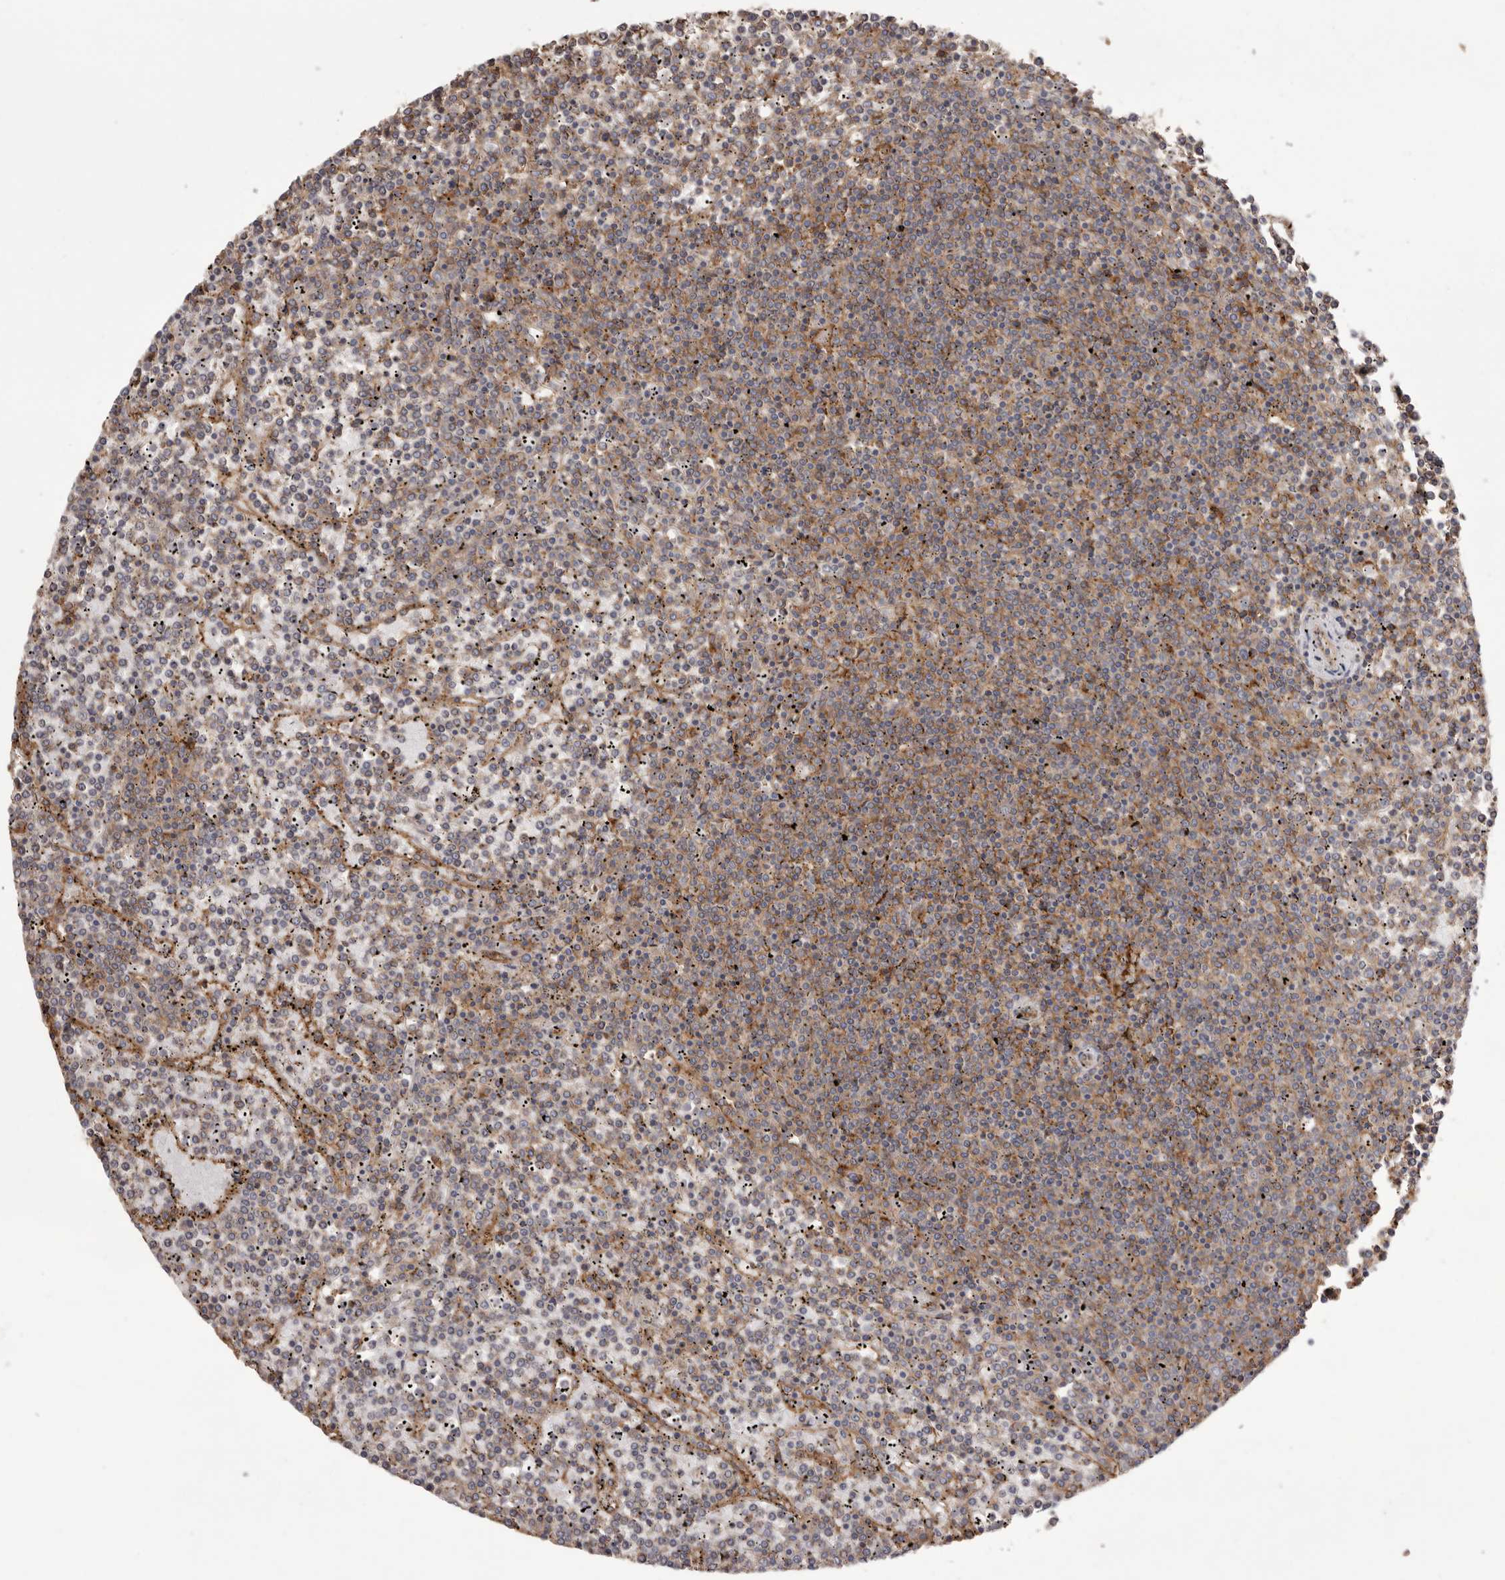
{"staining": {"intensity": "weak", "quantity": "<25%", "location": "cytoplasmic/membranous"}, "tissue": "lymphoma", "cell_type": "Tumor cells", "image_type": "cancer", "snomed": [{"axis": "morphology", "description": "Malignant lymphoma, non-Hodgkin's type, Low grade"}, {"axis": "topography", "description": "Spleen"}], "caption": "Immunohistochemistry (IHC) of human low-grade malignant lymphoma, non-Hodgkin's type demonstrates no positivity in tumor cells.", "gene": "MMACHC", "patient": {"sex": "female", "age": 19}}